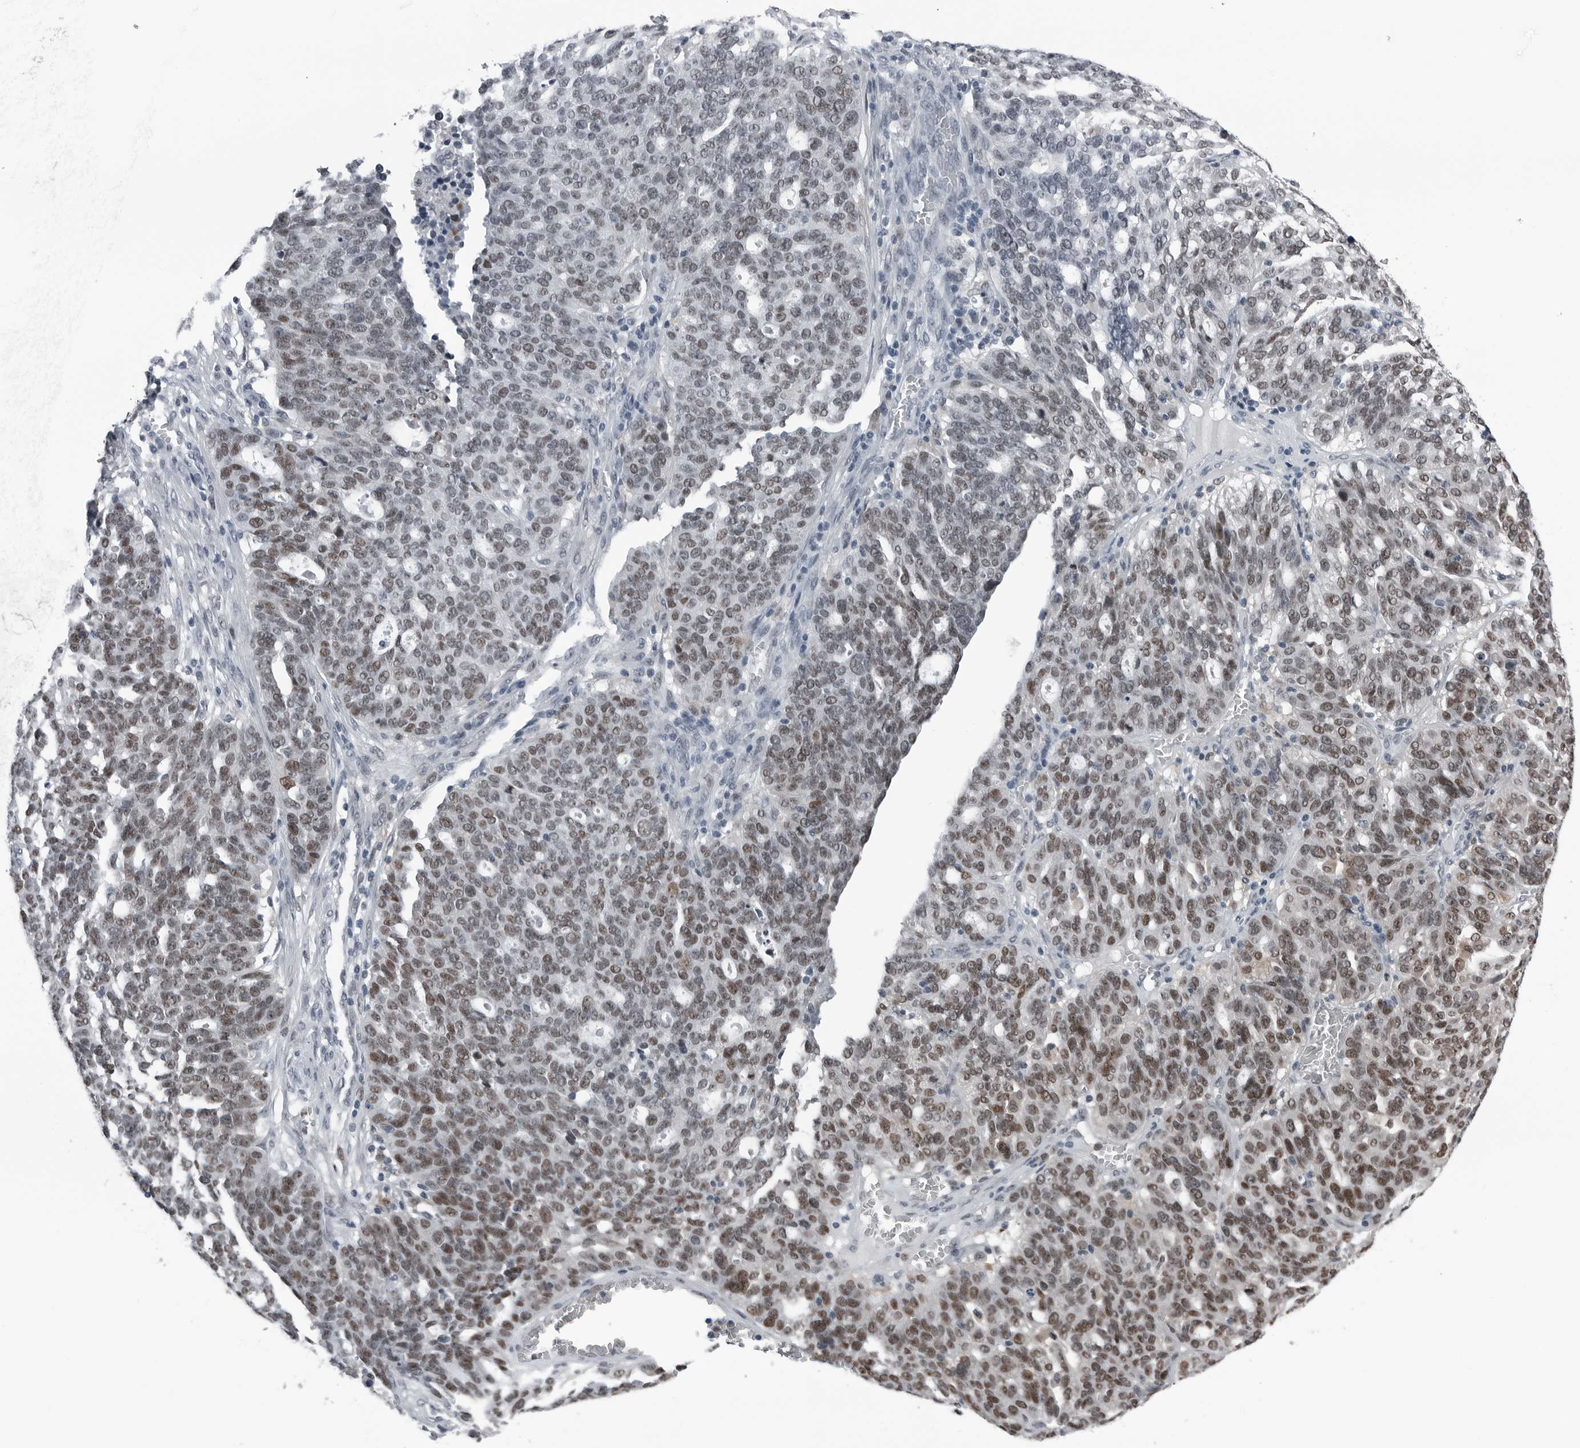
{"staining": {"intensity": "moderate", "quantity": "25%-75%", "location": "nuclear"}, "tissue": "ovarian cancer", "cell_type": "Tumor cells", "image_type": "cancer", "snomed": [{"axis": "morphology", "description": "Cystadenocarcinoma, serous, NOS"}, {"axis": "topography", "description": "Ovary"}], "caption": "Tumor cells show medium levels of moderate nuclear expression in approximately 25%-75% of cells in human ovarian cancer (serous cystadenocarcinoma). The staining was performed using DAB to visualize the protein expression in brown, while the nuclei were stained in blue with hematoxylin (Magnification: 20x).", "gene": "AKR1A1", "patient": {"sex": "female", "age": 59}}